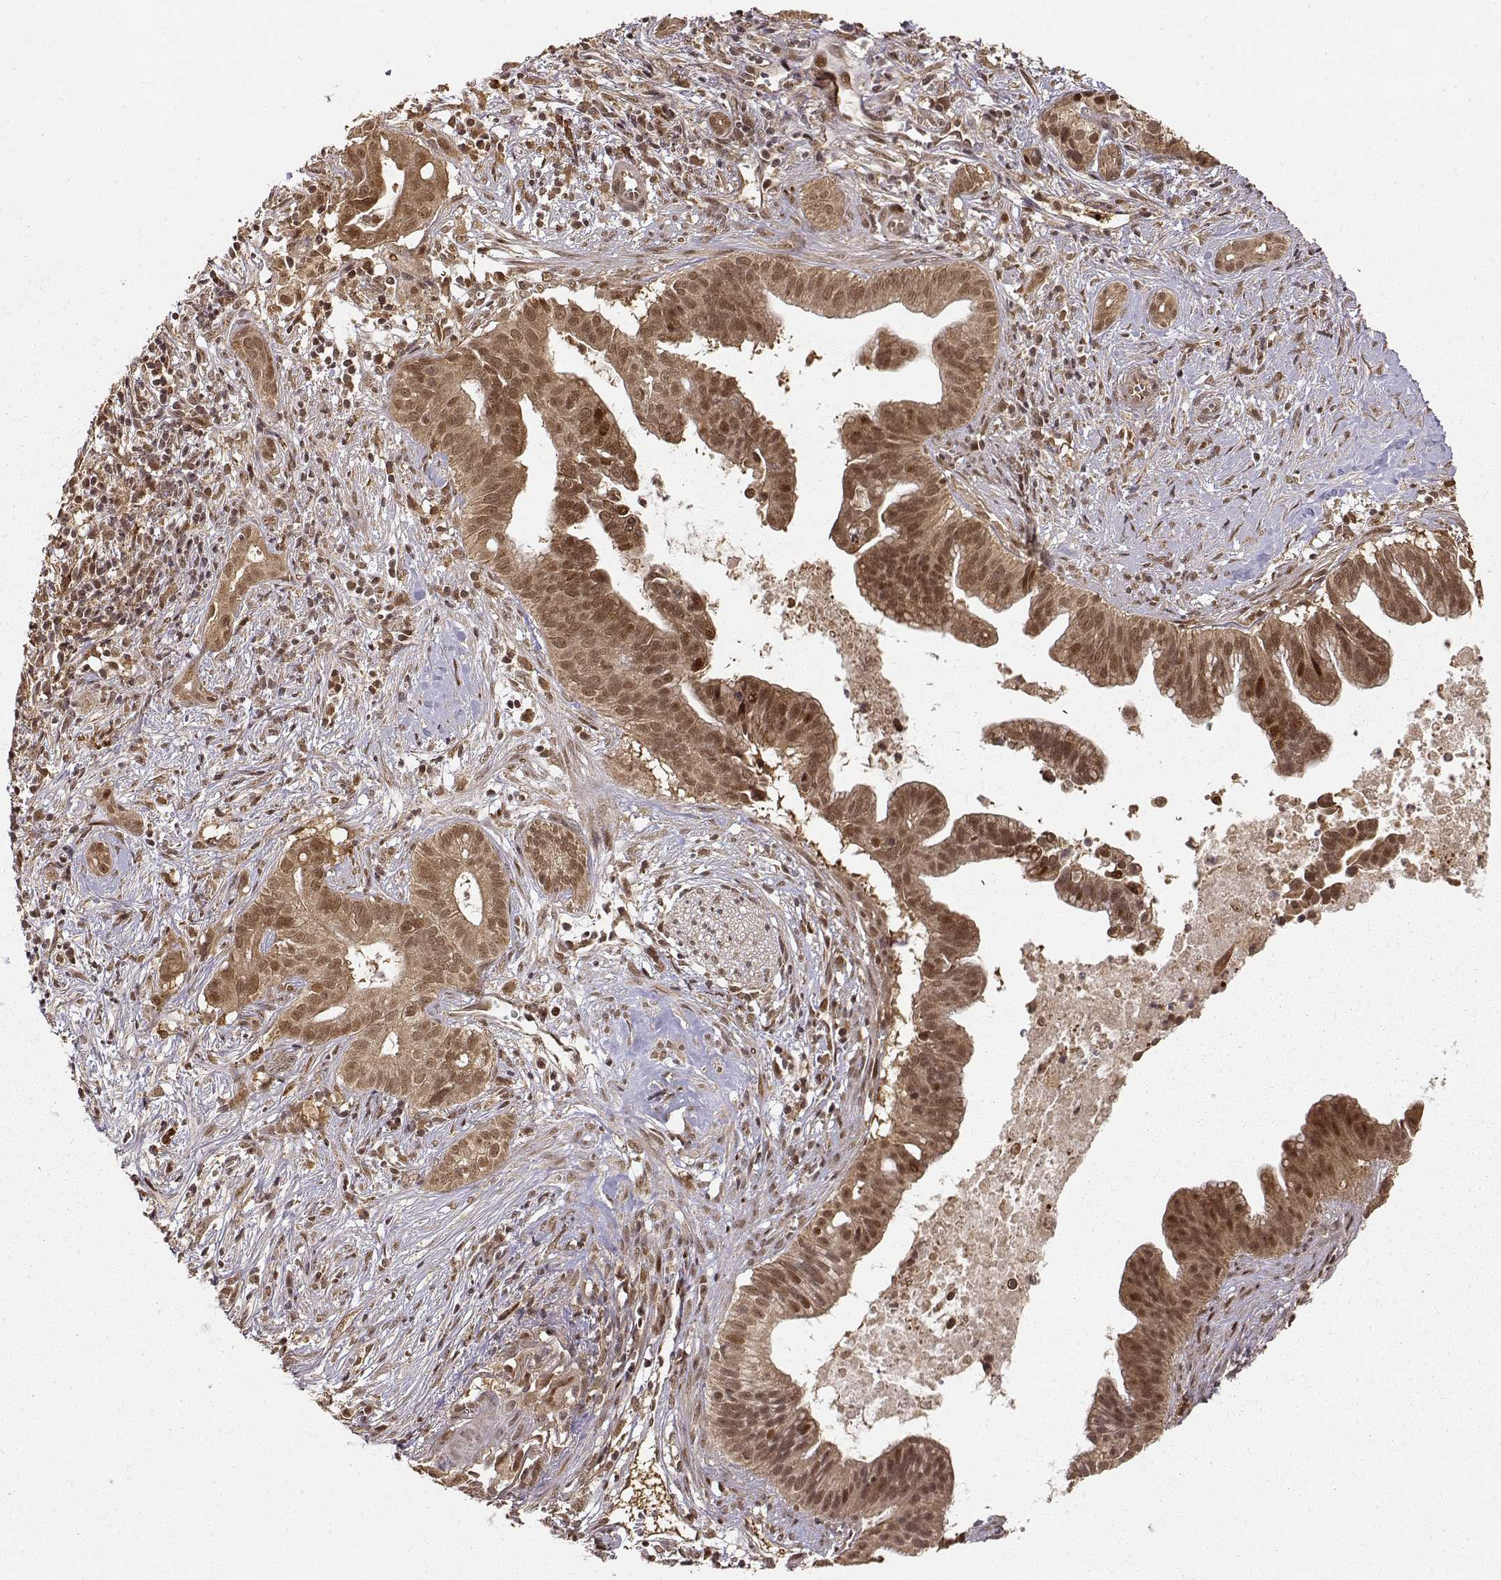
{"staining": {"intensity": "moderate", "quantity": ">75%", "location": "cytoplasmic/membranous,nuclear"}, "tissue": "pancreatic cancer", "cell_type": "Tumor cells", "image_type": "cancer", "snomed": [{"axis": "morphology", "description": "Adenocarcinoma, NOS"}, {"axis": "topography", "description": "Pancreas"}], "caption": "Pancreatic cancer tissue shows moderate cytoplasmic/membranous and nuclear positivity in approximately >75% of tumor cells, visualized by immunohistochemistry.", "gene": "MAEA", "patient": {"sex": "male", "age": 61}}